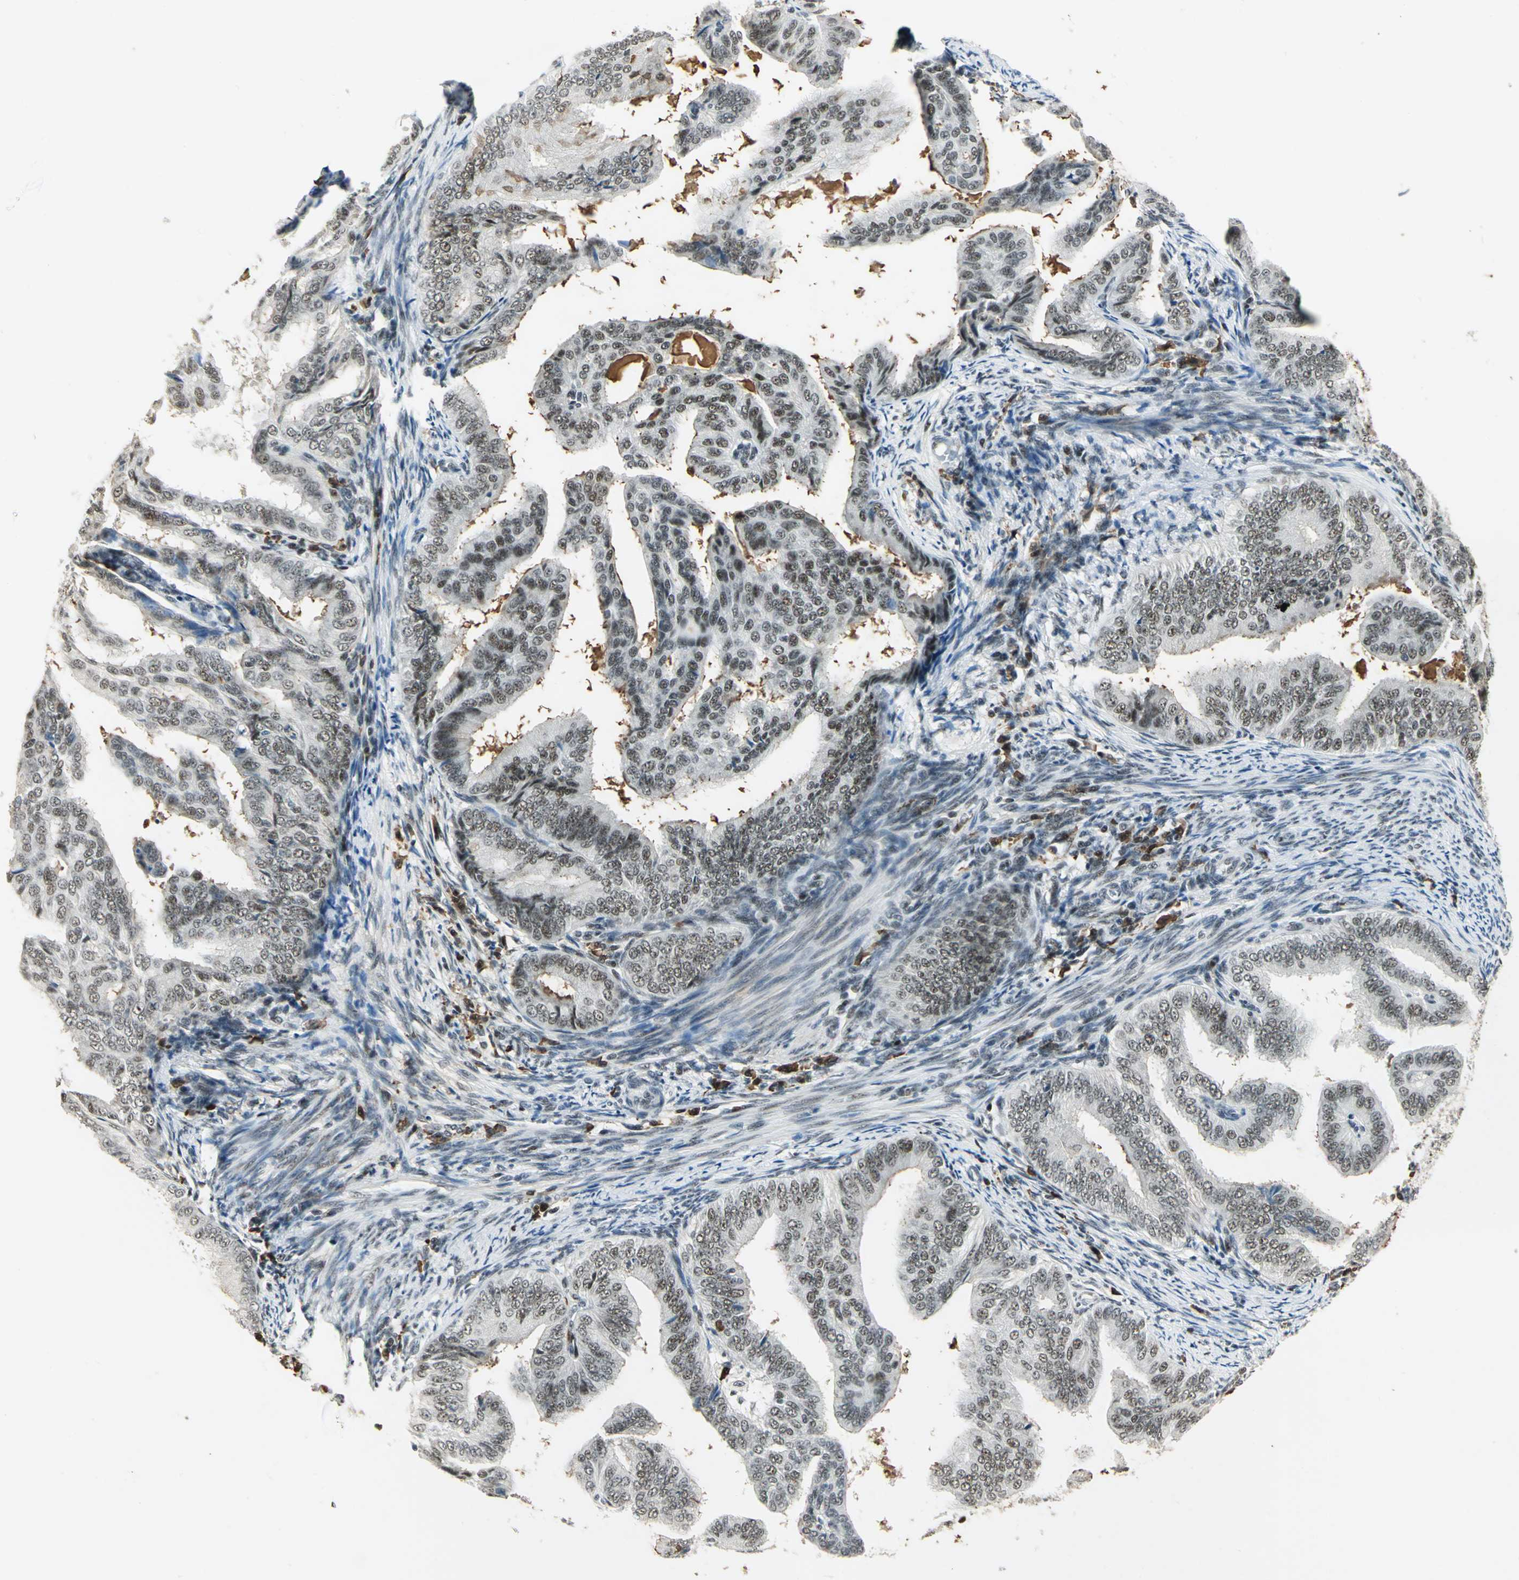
{"staining": {"intensity": "moderate", "quantity": ">75%", "location": "nuclear"}, "tissue": "endometrial cancer", "cell_type": "Tumor cells", "image_type": "cancer", "snomed": [{"axis": "morphology", "description": "Adenocarcinoma, NOS"}, {"axis": "topography", "description": "Endometrium"}], "caption": "Tumor cells exhibit medium levels of moderate nuclear staining in about >75% of cells in human endometrial cancer (adenocarcinoma).", "gene": "CCNT1", "patient": {"sex": "female", "age": 58}}